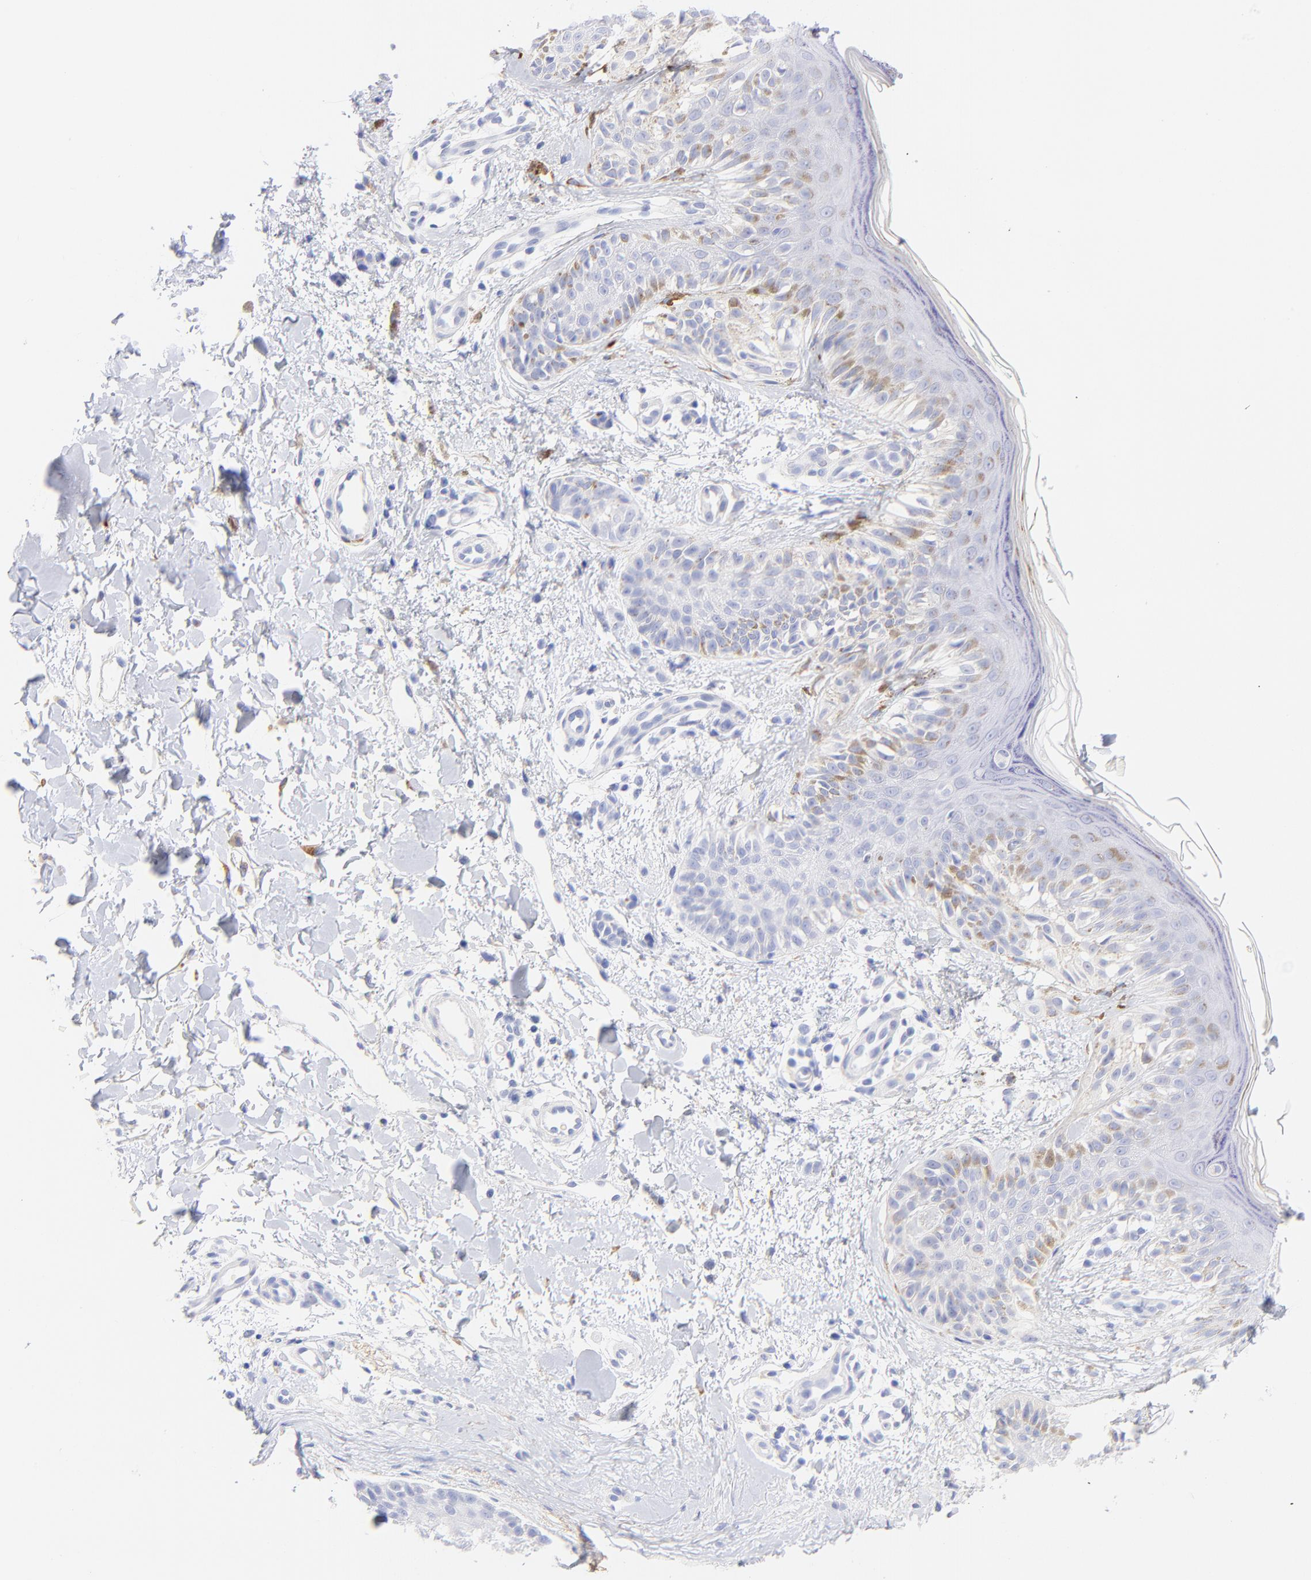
{"staining": {"intensity": "negative", "quantity": "none", "location": "none"}, "tissue": "melanoma", "cell_type": "Tumor cells", "image_type": "cancer", "snomed": [{"axis": "morphology", "description": "Normal tissue, NOS"}, {"axis": "morphology", "description": "Malignant melanoma, NOS"}, {"axis": "topography", "description": "Skin"}], "caption": "Immunohistochemical staining of human malignant melanoma demonstrates no significant staining in tumor cells.", "gene": "C1QTNF6", "patient": {"sex": "male", "age": 83}}